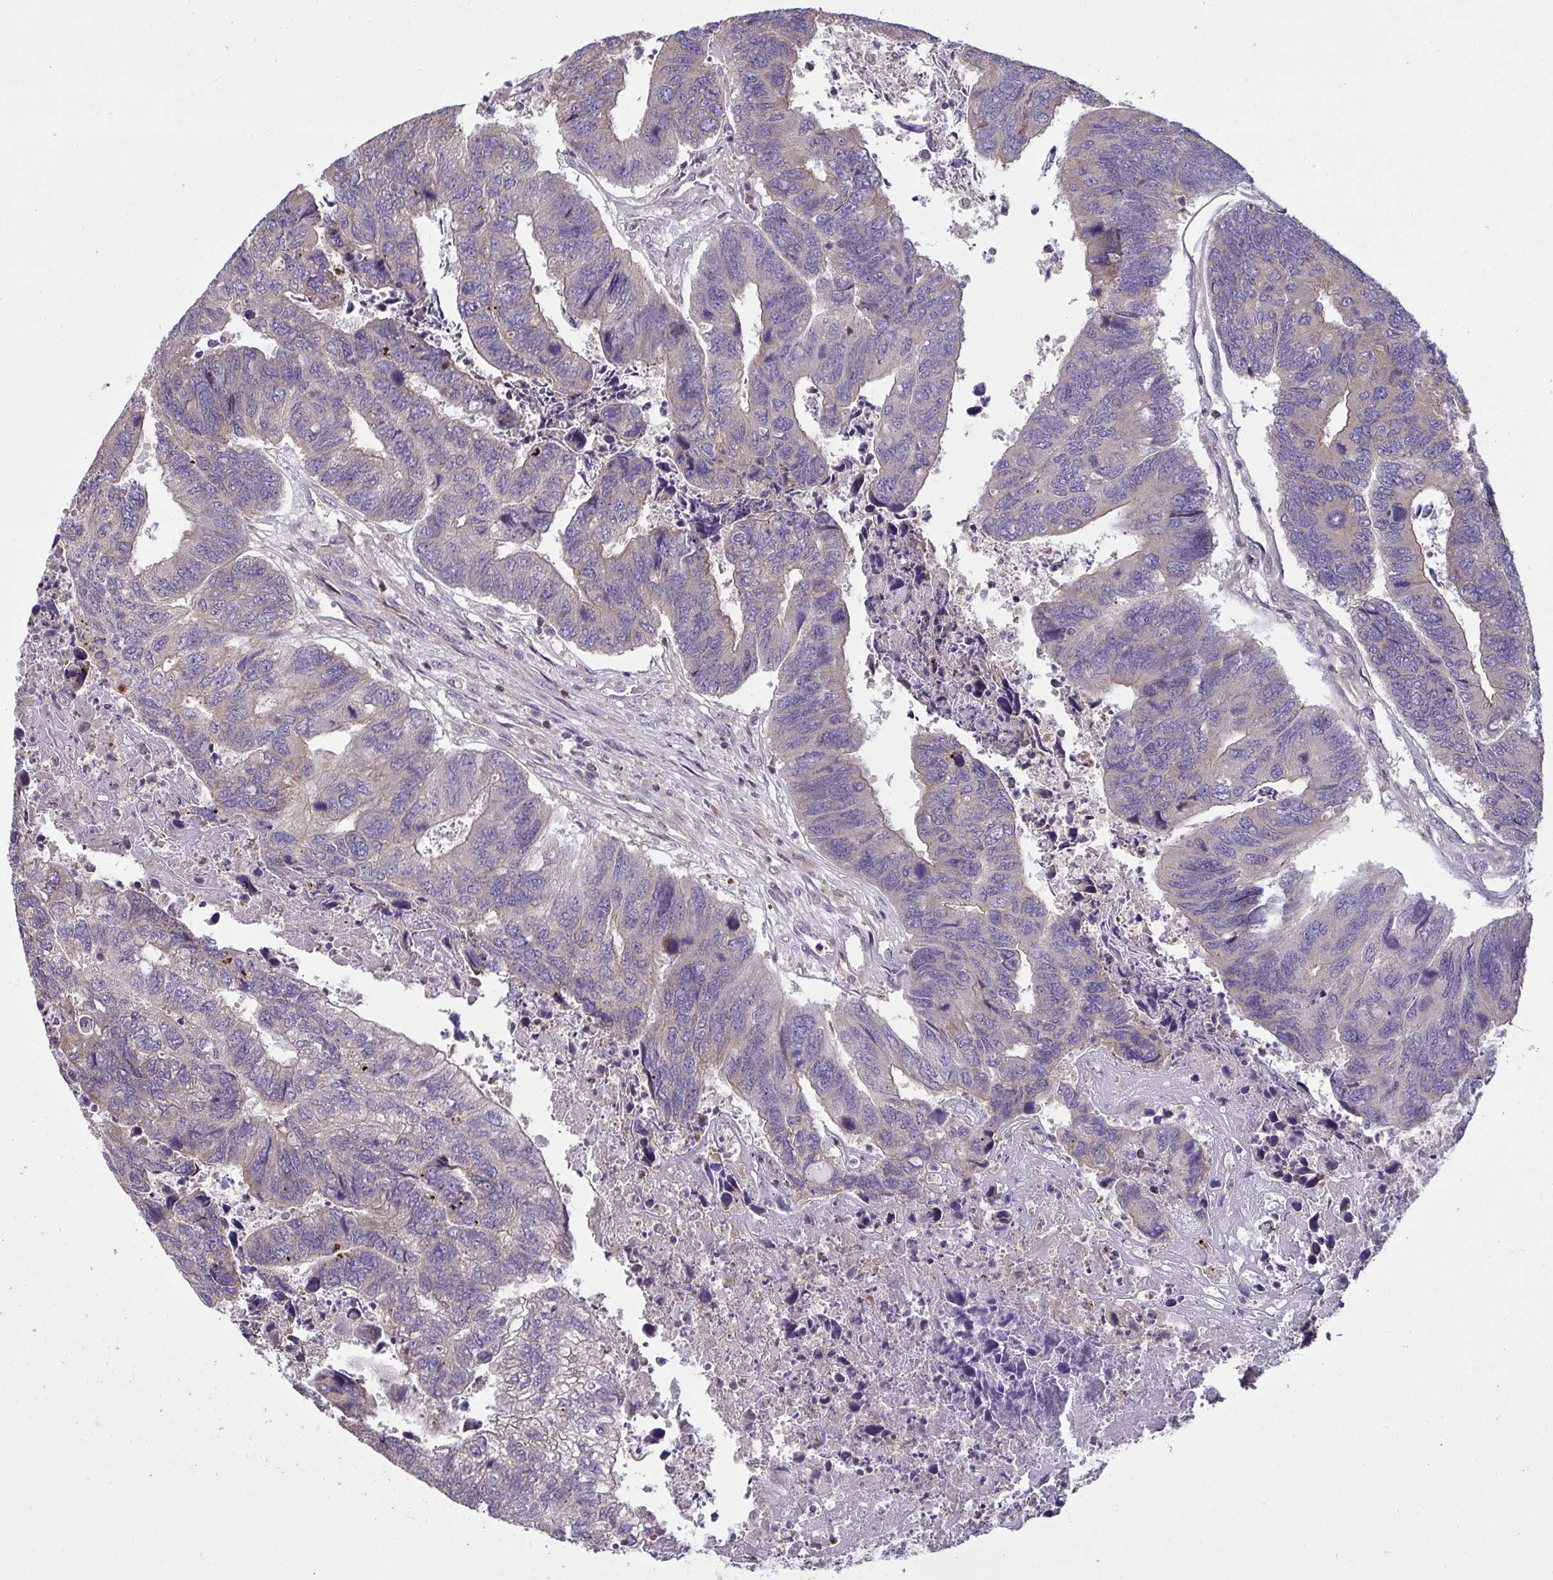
{"staining": {"intensity": "negative", "quantity": "none", "location": "none"}, "tissue": "colorectal cancer", "cell_type": "Tumor cells", "image_type": "cancer", "snomed": [{"axis": "morphology", "description": "Adenocarcinoma, NOS"}, {"axis": "topography", "description": "Colon"}], "caption": "This is an IHC micrograph of colorectal adenocarcinoma. There is no positivity in tumor cells.", "gene": "GRB14", "patient": {"sex": "female", "age": 67}}